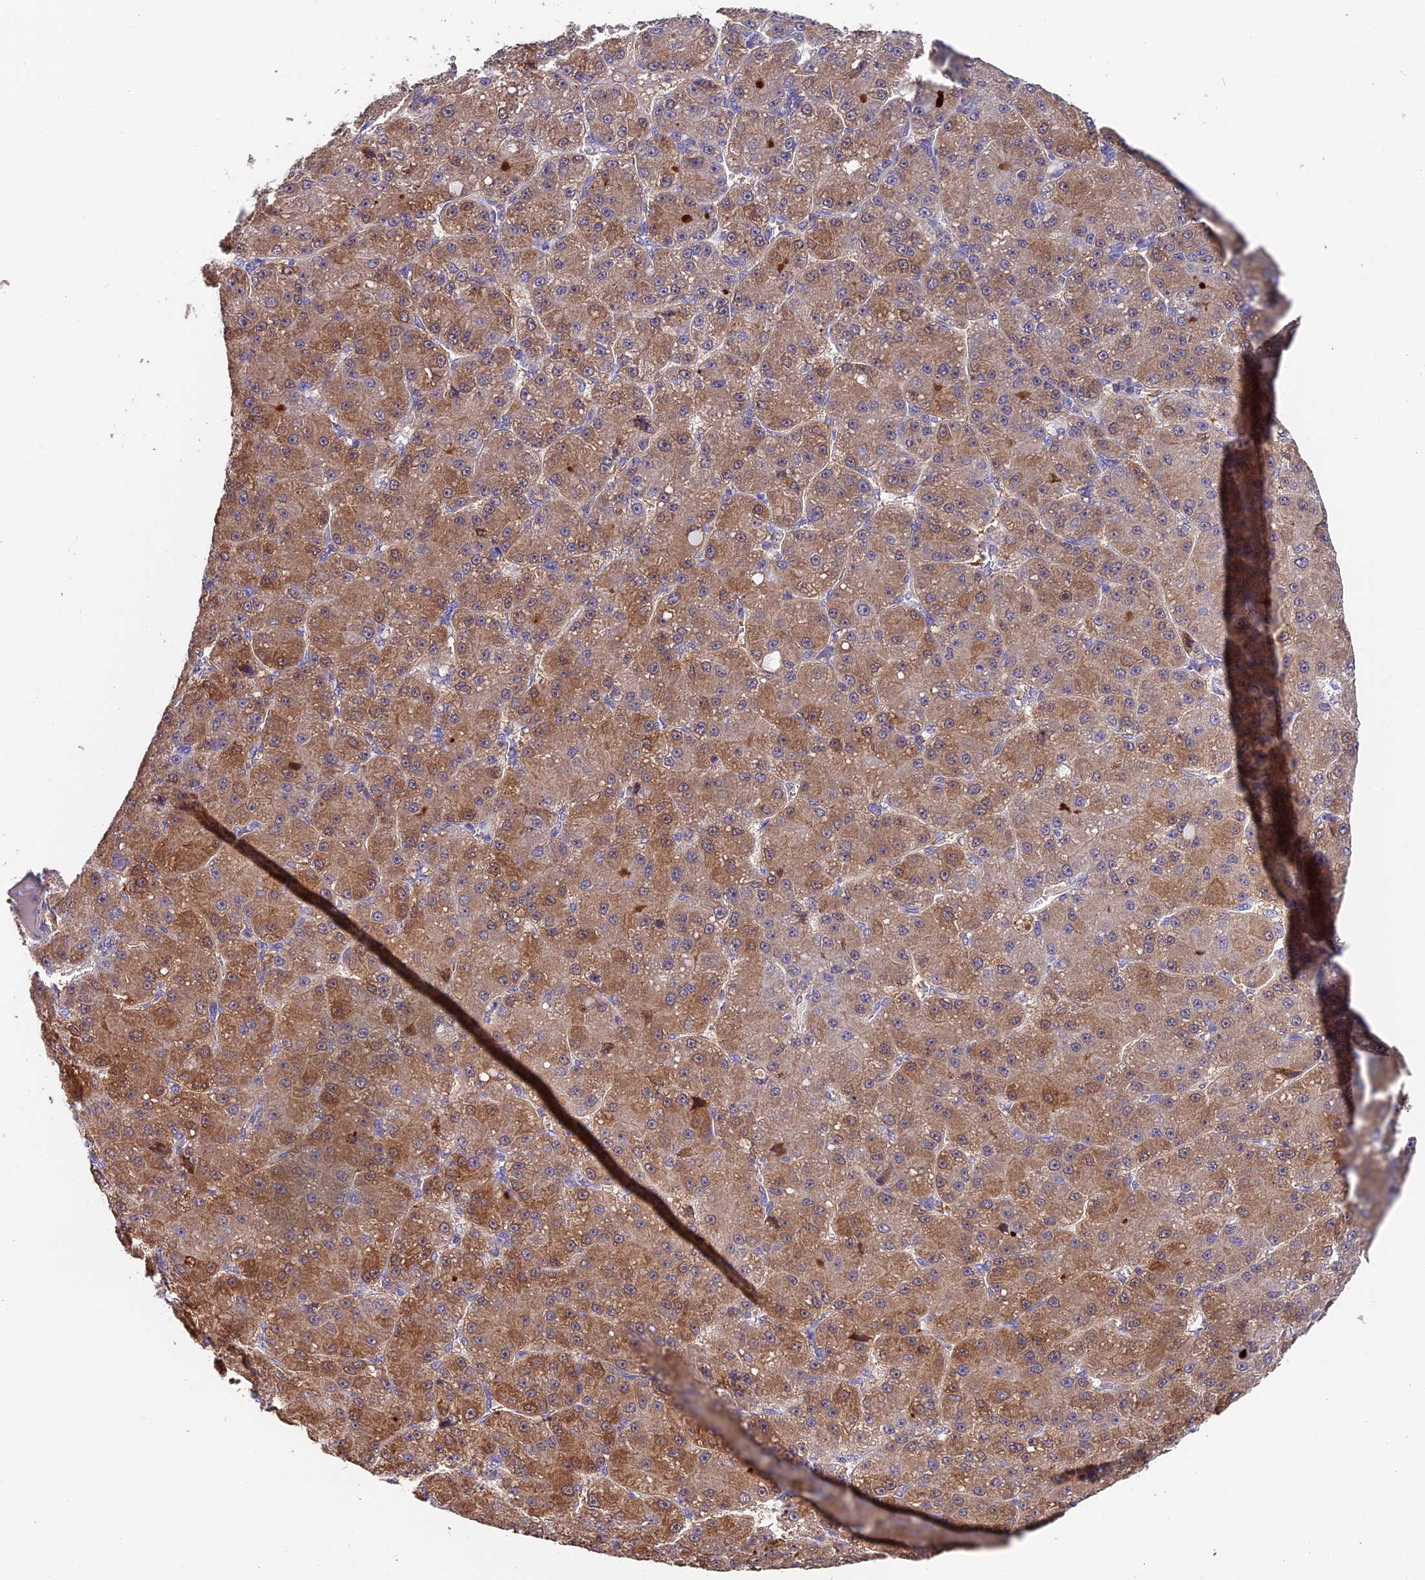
{"staining": {"intensity": "moderate", "quantity": ">75%", "location": "cytoplasmic/membranous"}, "tissue": "liver cancer", "cell_type": "Tumor cells", "image_type": "cancer", "snomed": [{"axis": "morphology", "description": "Carcinoma, Hepatocellular, NOS"}, {"axis": "topography", "description": "Liver"}], "caption": "This photomicrograph demonstrates IHC staining of human liver hepatocellular carcinoma, with medium moderate cytoplasmic/membranous staining in approximately >75% of tumor cells.", "gene": "DDX28", "patient": {"sex": "male", "age": 67}}